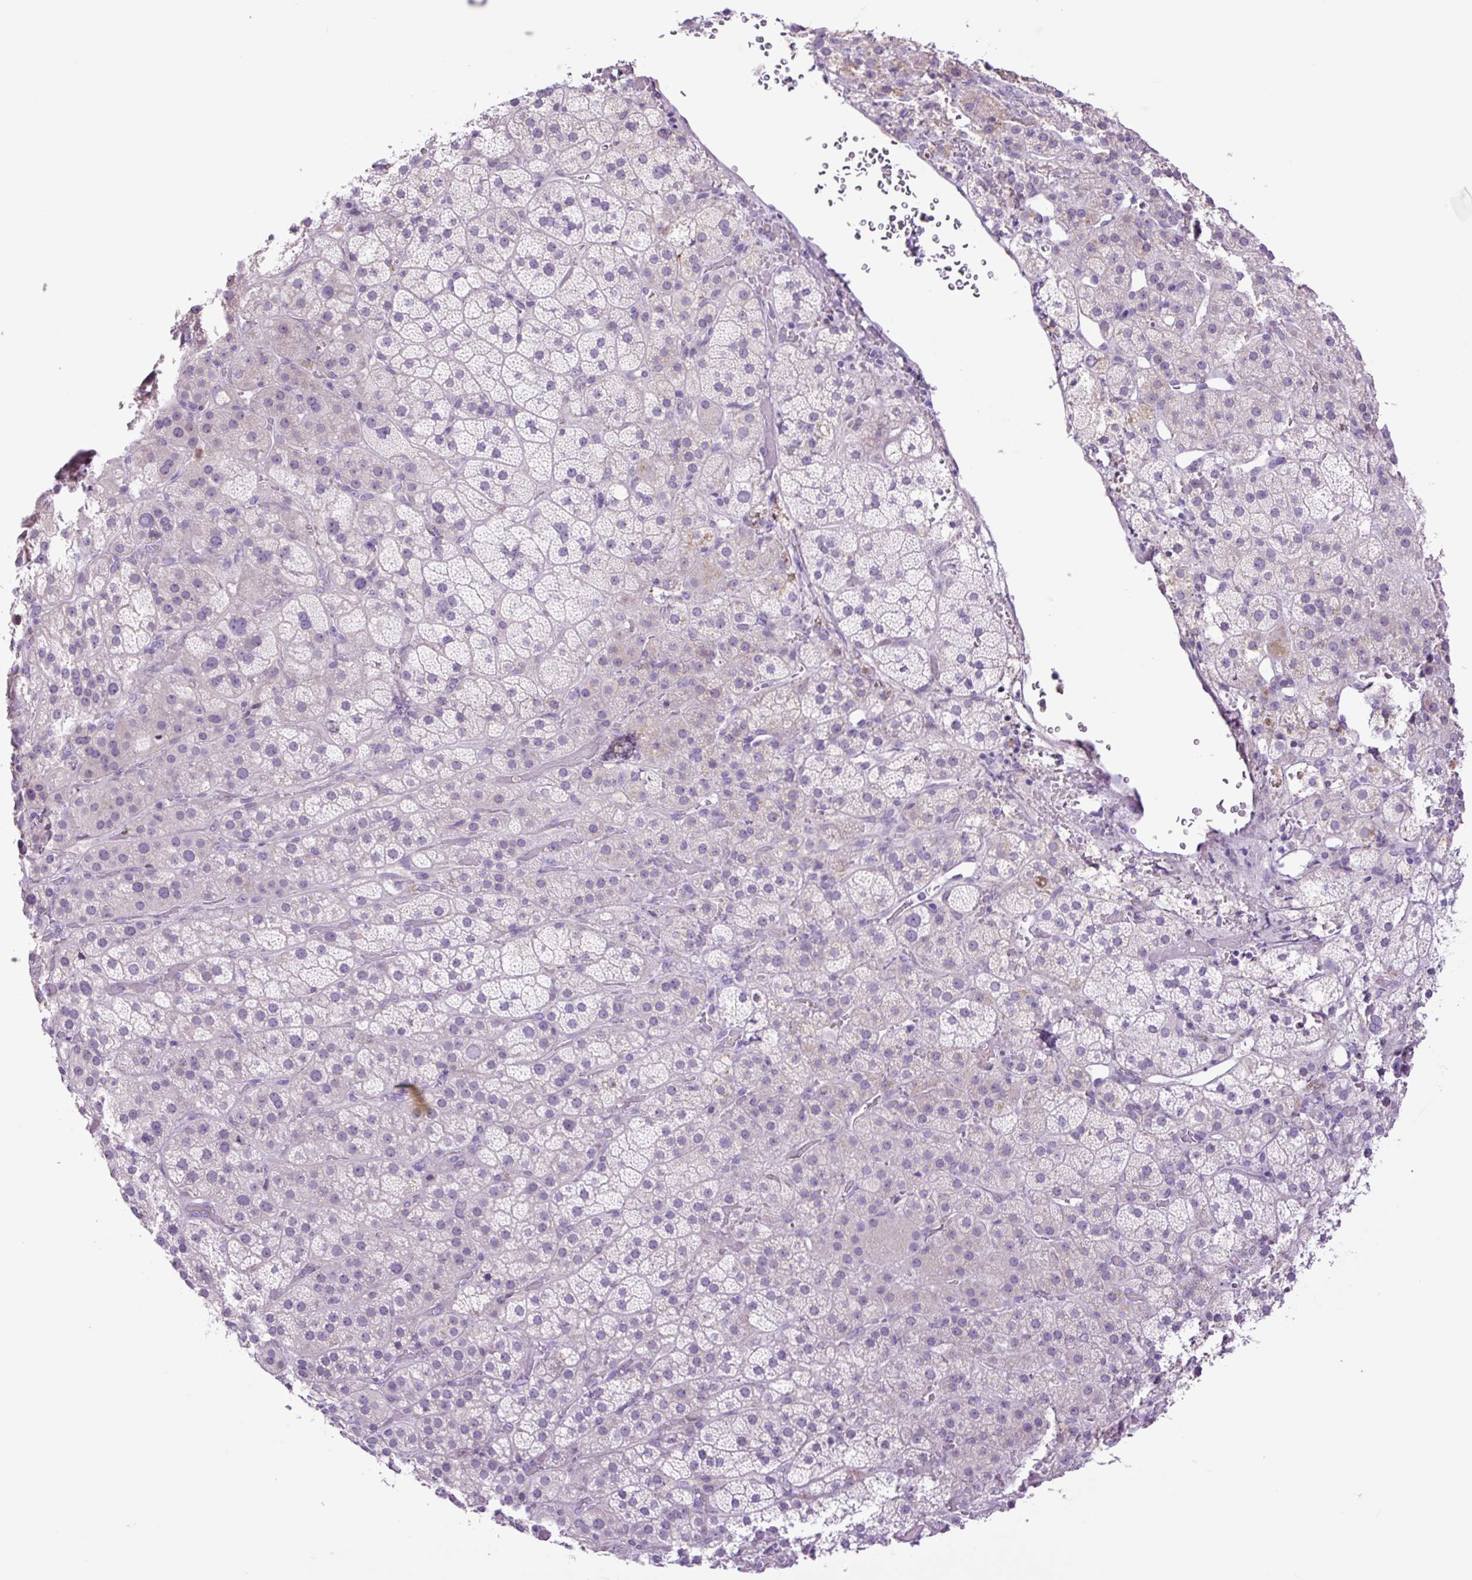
{"staining": {"intensity": "negative", "quantity": "none", "location": "none"}, "tissue": "adrenal gland", "cell_type": "Glandular cells", "image_type": "normal", "snomed": [{"axis": "morphology", "description": "Normal tissue, NOS"}, {"axis": "topography", "description": "Adrenal gland"}], "caption": "Immunohistochemistry of benign adrenal gland reveals no staining in glandular cells.", "gene": "MFSD3", "patient": {"sex": "male", "age": 57}}